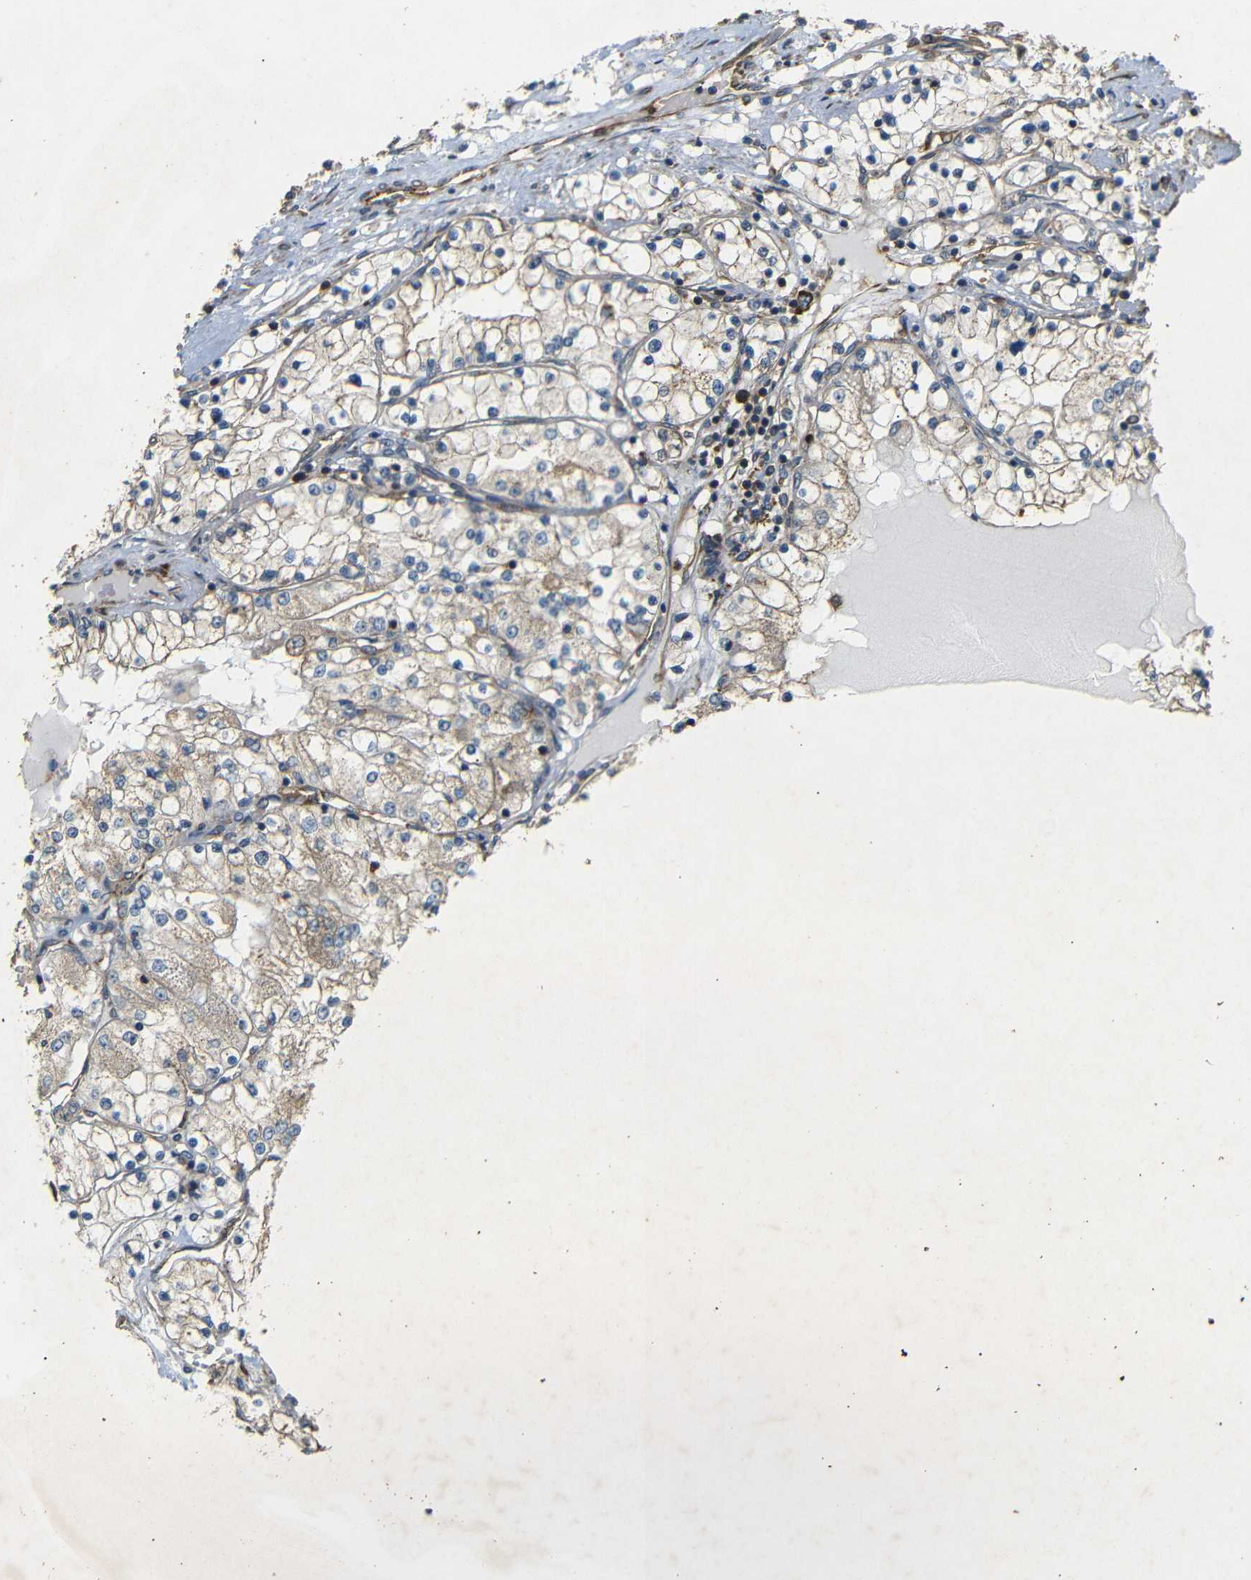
{"staining": {"intensity": "moderate", "quantity": "25%-75%", "location": "cytoplasmic/membranous"}, "tissue": "renal cancer", "cell_type": "Tumor cells", "image_type": "cancer", "snomed": [{"axis": "morphology", "description": "Adenocarcinoma, NOS"}, {"axis": "topography", "description": "Kidney"}], "caption": "Renal cancer (adenocarcinoma) was stained to show a protein in brown. There is medium levels of moderate cytoplasmic/membranous expression in about 25%-75% of tumor cells.", "gene": "BTF3", "patient": {"sex": "male", "age": 68}}